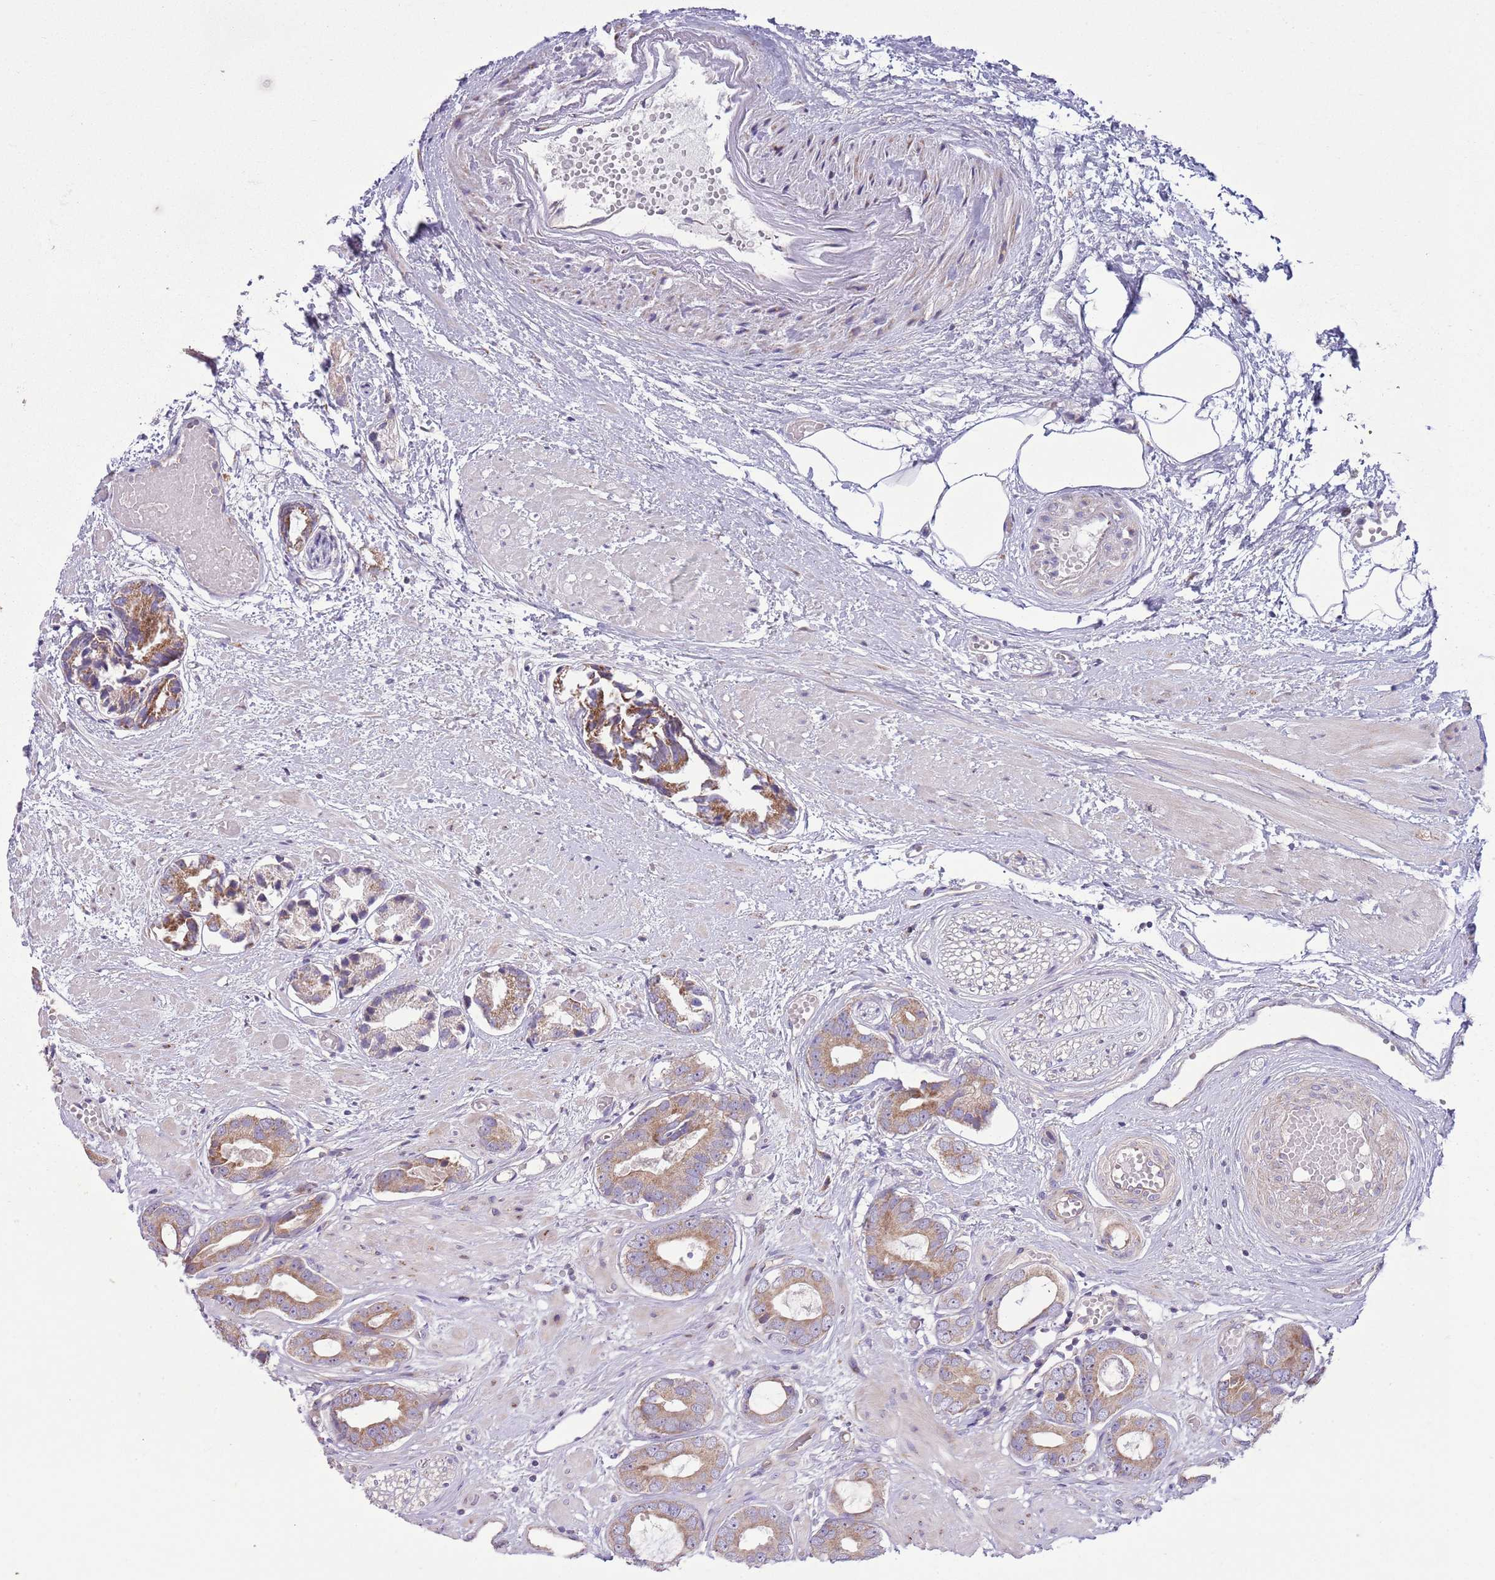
{"staining": {"intensity": "moderate", "quantity": ">75%", "location": "cytoplasmic/membranous"}, "tissue": "prostate cancer", "cell_type": "Tumor cells", "image_type": "cancer", "snomed": [{"axis": "morphology", "description": "Adenocarcinoma, Low grade"}, {"axis": "topography", "description": "Prostate"}], "caption": "IHC of prostate low-grade adenocarcinoma demonstrates medium levels of moderate cytoplasmic/membranous positivity in approximately >75% of tumor cells. (IHC, brightfield microscopy, high magnification).", "gene": "TOMM5", "patient": {"sex": "male", "age": 64}}